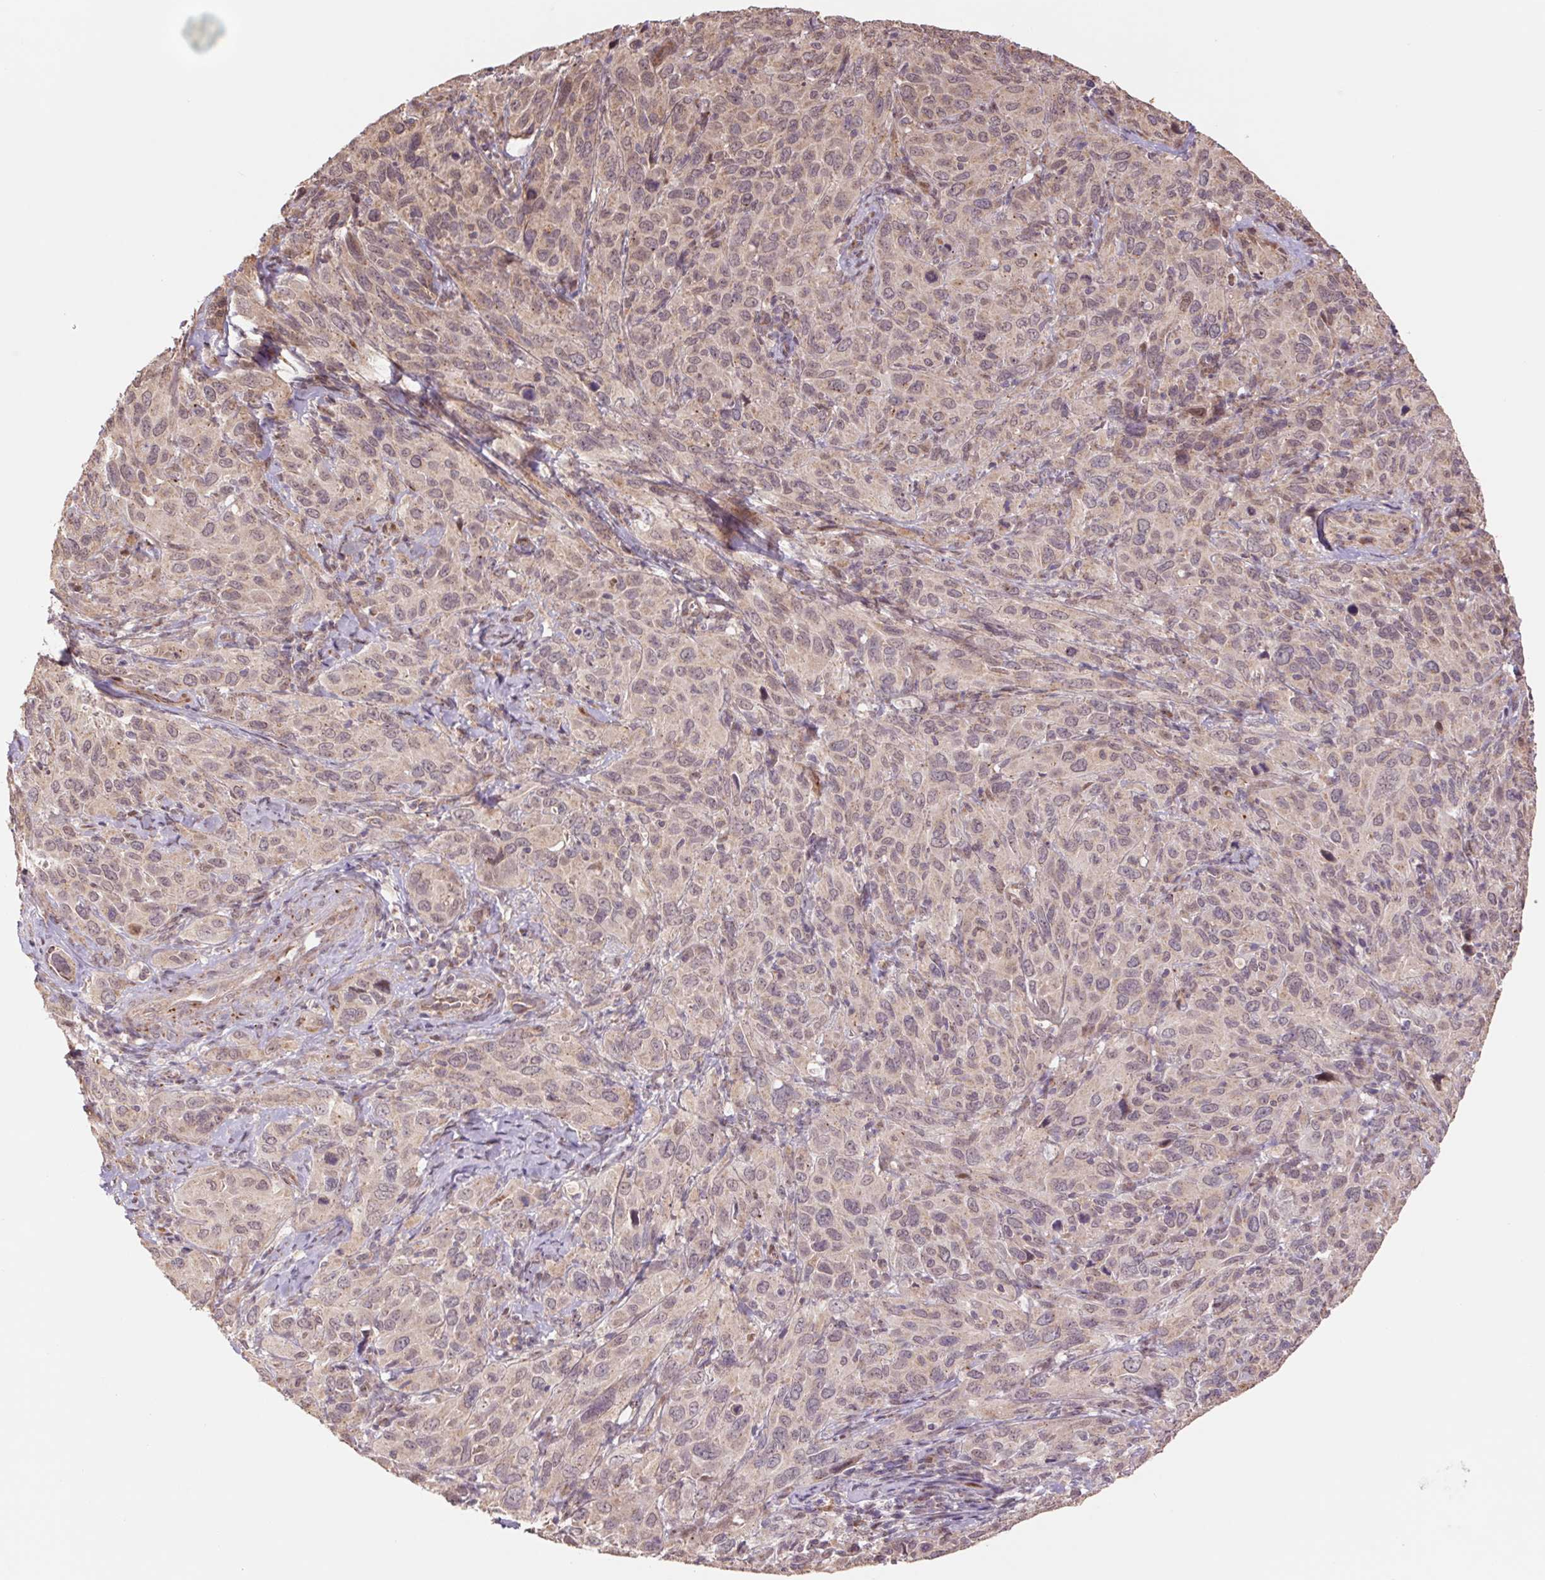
{"staining": {"intensity": "weak", "quantity": "25%-75%", "location": "cytoplasmic/membranous,nuclear"}, "tissue": "cervical cancer", "cell_type": "Tumor cells", "image_type": "cancer", "snomed": [{"axis": "morphology", "description": "Normal tissue, NOS"}, {"axis": "morphology", "description": "Squamous cell carcinoma, NOS"}, {"axis": "topography", "description": "Cervix"}], "caption": "This histopathology image demonstrates cervical cancer (squamous cell carcinoma) stained with IHC to label a protein in brown. The cytoplasmic/membranous and nuclear of tumor cells show weak positivity for the protein. Nuclei are counter-stained blue.", "gene": "PDHA1", "patient": {"sex": "female", "age": 51}}